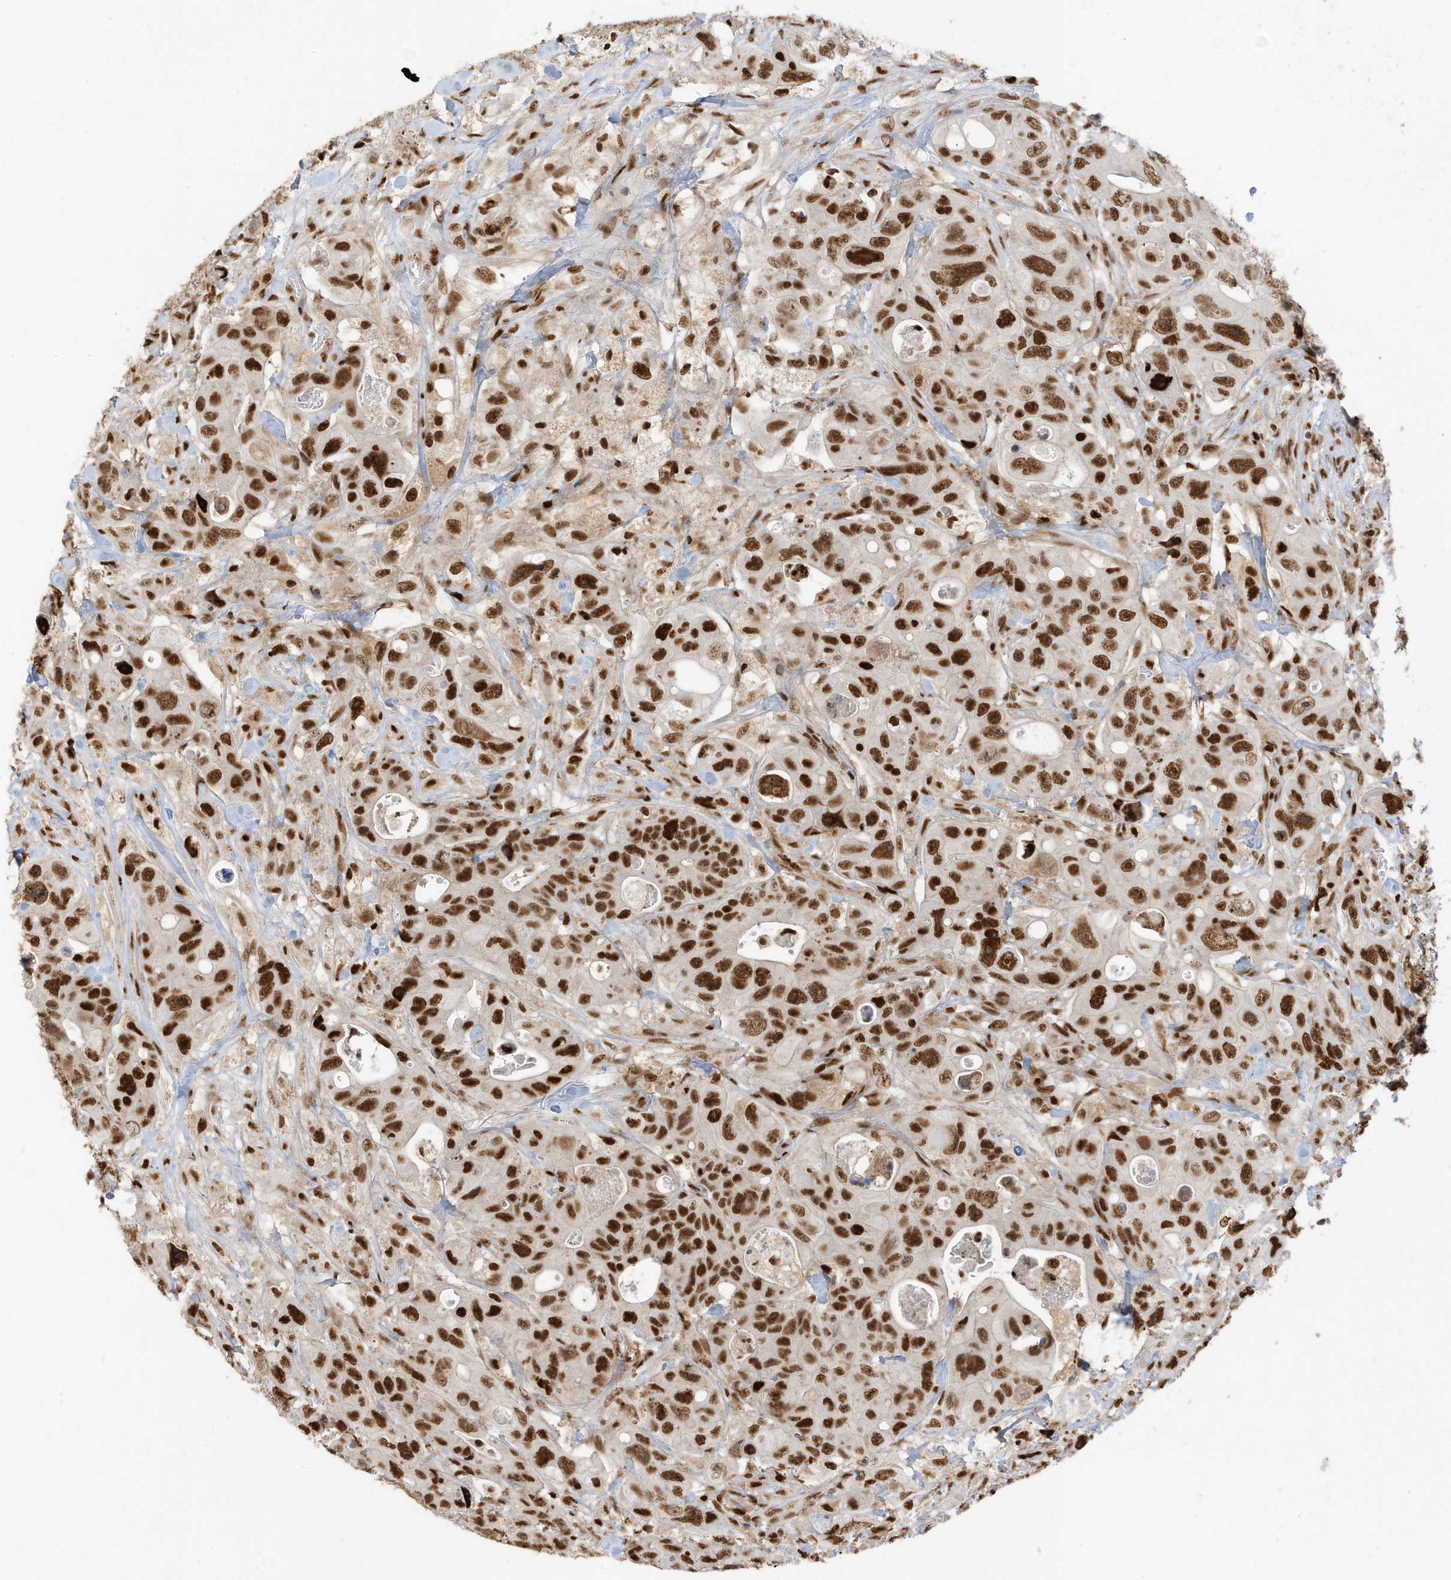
{"staining": {"intensity": "strong", "quantity": ">75%", "location": "nuclear"}, "tissue": "colorectal cancer", "cell_type": "Tumor cells", "image_type": "cancer", "snomed": [{"axis": "morphology", "description": "Adenocarcinoma, NOS"}, {"axis": "topography", "description": "Colon"}], "caption": "Colorectal adenocarcinoma stained for a protein (brown) shows strong nuclear positive staining in about >75% of tumor cells.", "gene": "SAMD15", "patient": {"sex": "female", "age": 46}}